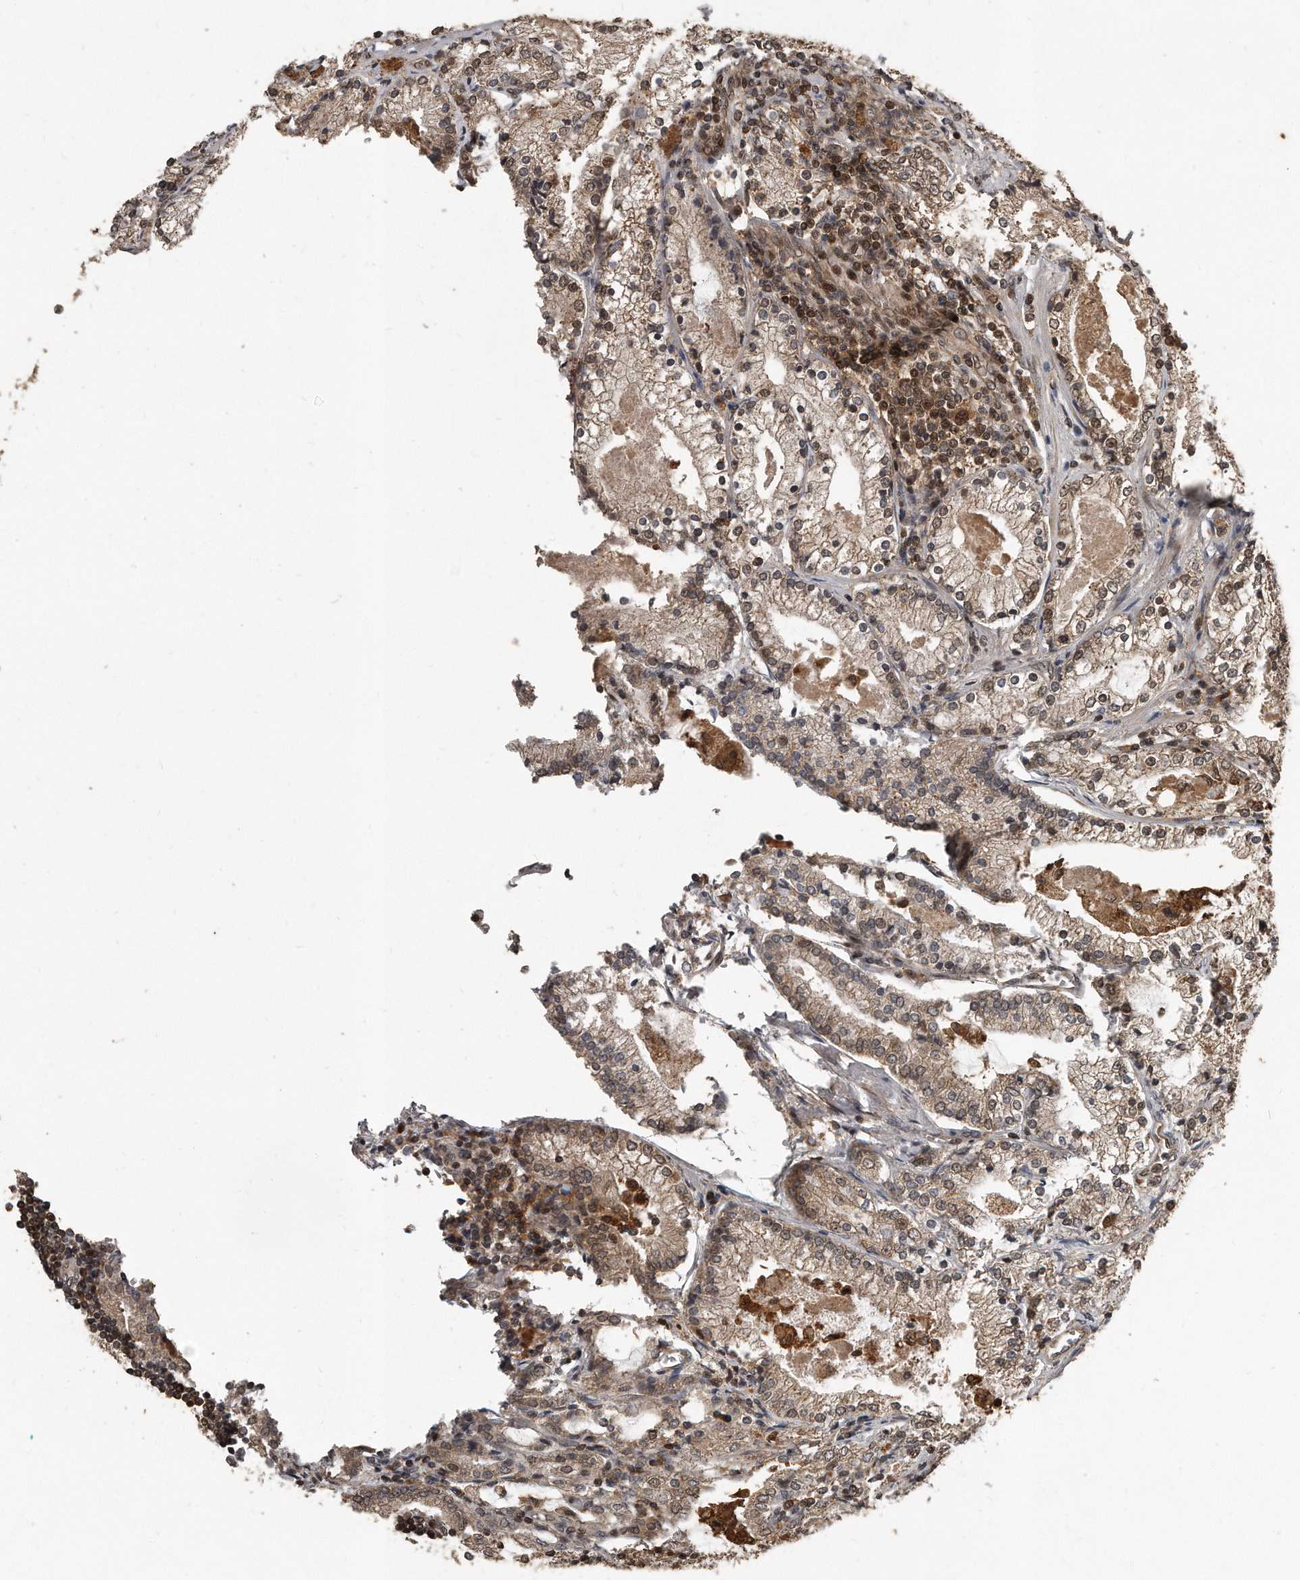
{"staining": {"intensity": "weak", "quantity": ">75%", "location": "cytoplasmic/membranous"}, "tissue": "prostate cancer", "cell_type": "Tumor cells", "image_type": "cancer", "snomed": [{"axis": "morphology", "description": "Adenocarcinoma, High grade"}, {"axis": "topography", "description": "Prostate"}], "caption": "Prostate cancer stained for a protein (brown) shows weak cytoplasmic/membranous positive positivity in about >75% of tumor cells.", "gene": "GCH1", "patient": {"sex": "male", "age": 63}}